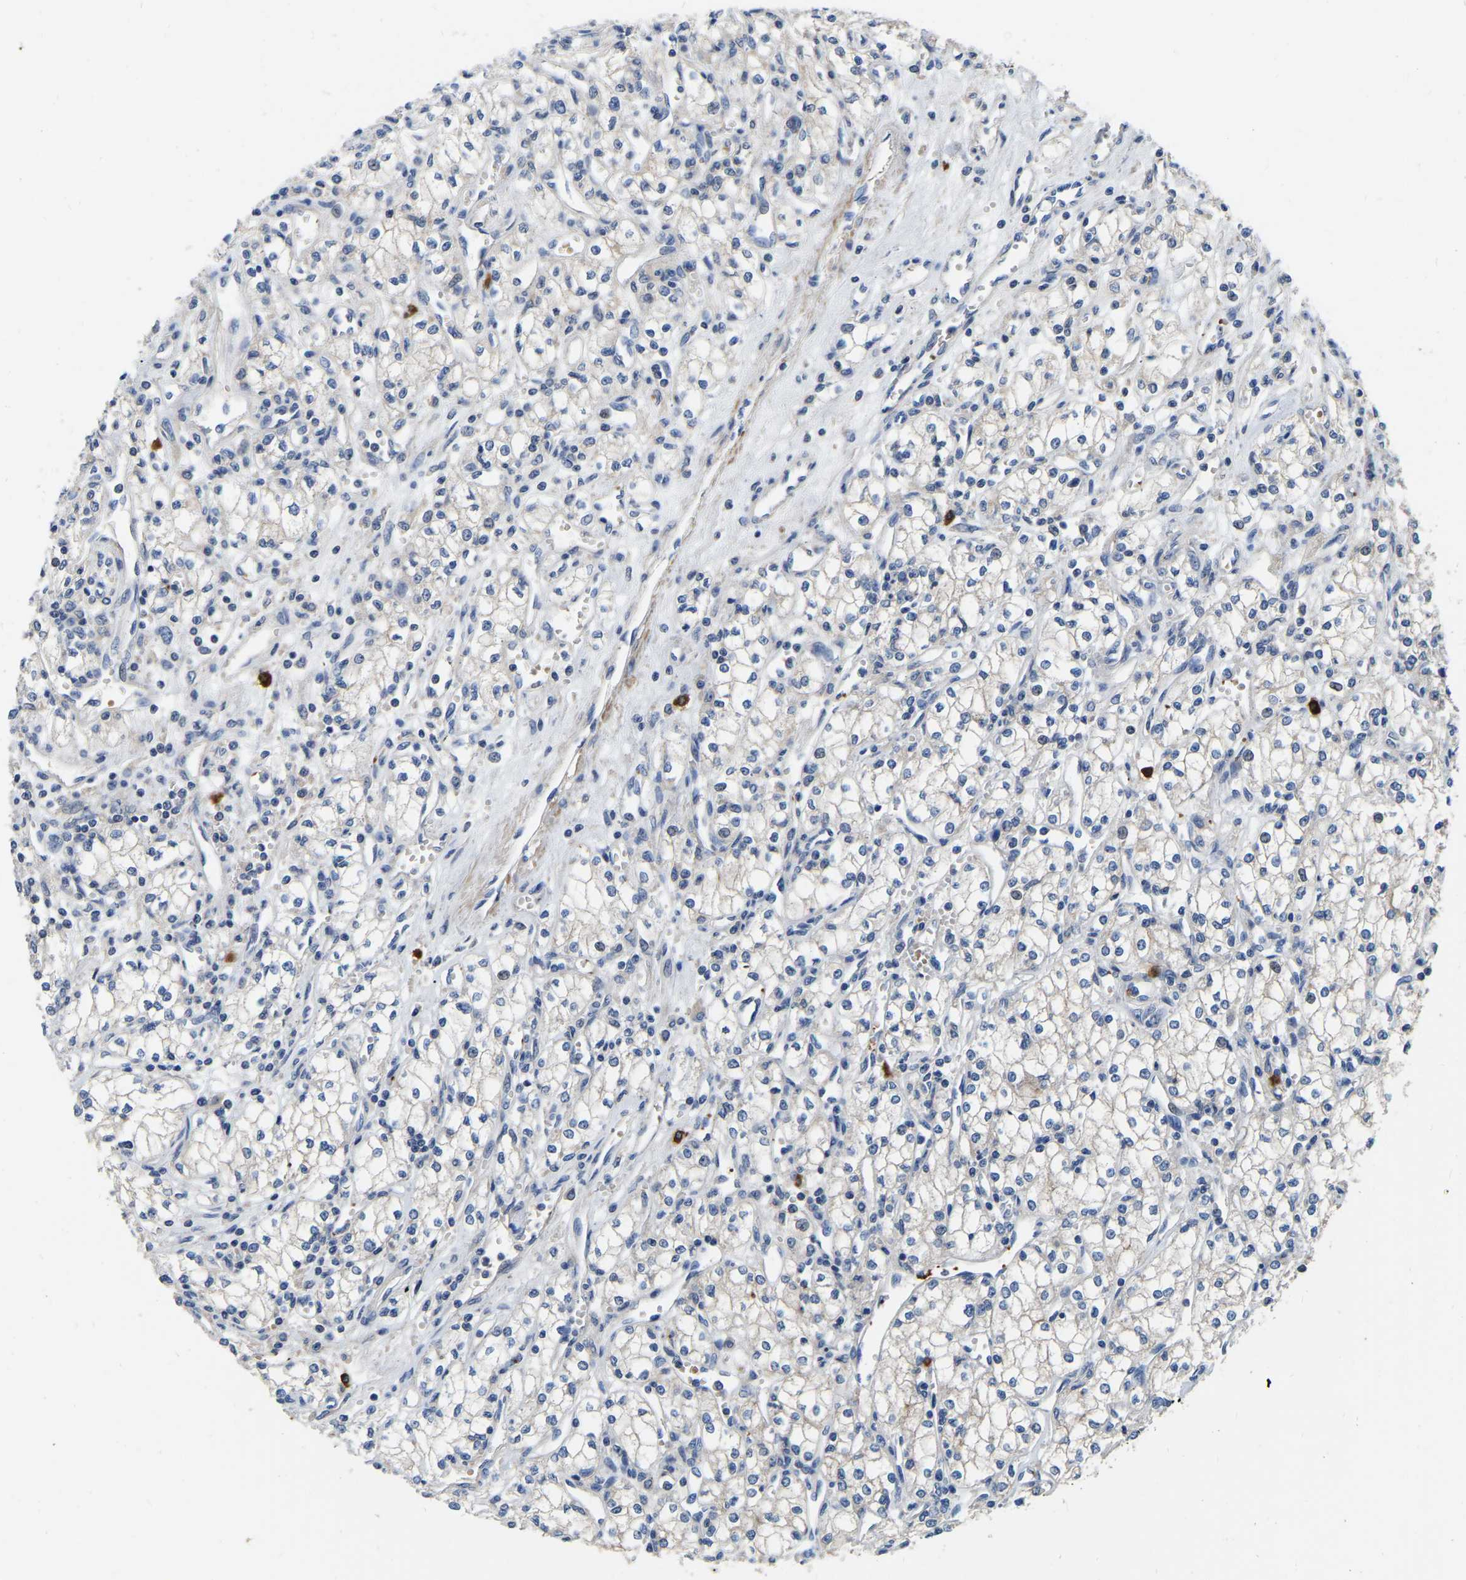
{"staining": {"intensity": "weak", "quantity": "<25%", "location": "cytoplasmic/membranous"}, "tissue": "renal cancer", "cell_type": "Tumor cells", "image_type": "cancer", "snomed": [{"axis": "morphology", "description": "Adenocarcinoma, NOS"}, {"axis": "topography", "description": "Kidney"}], "caption": "Tumor cells are negative for protein expression in human renal cancer.", "gene": "RAB27B", "patient": {"sex": "male", "age": 59}}